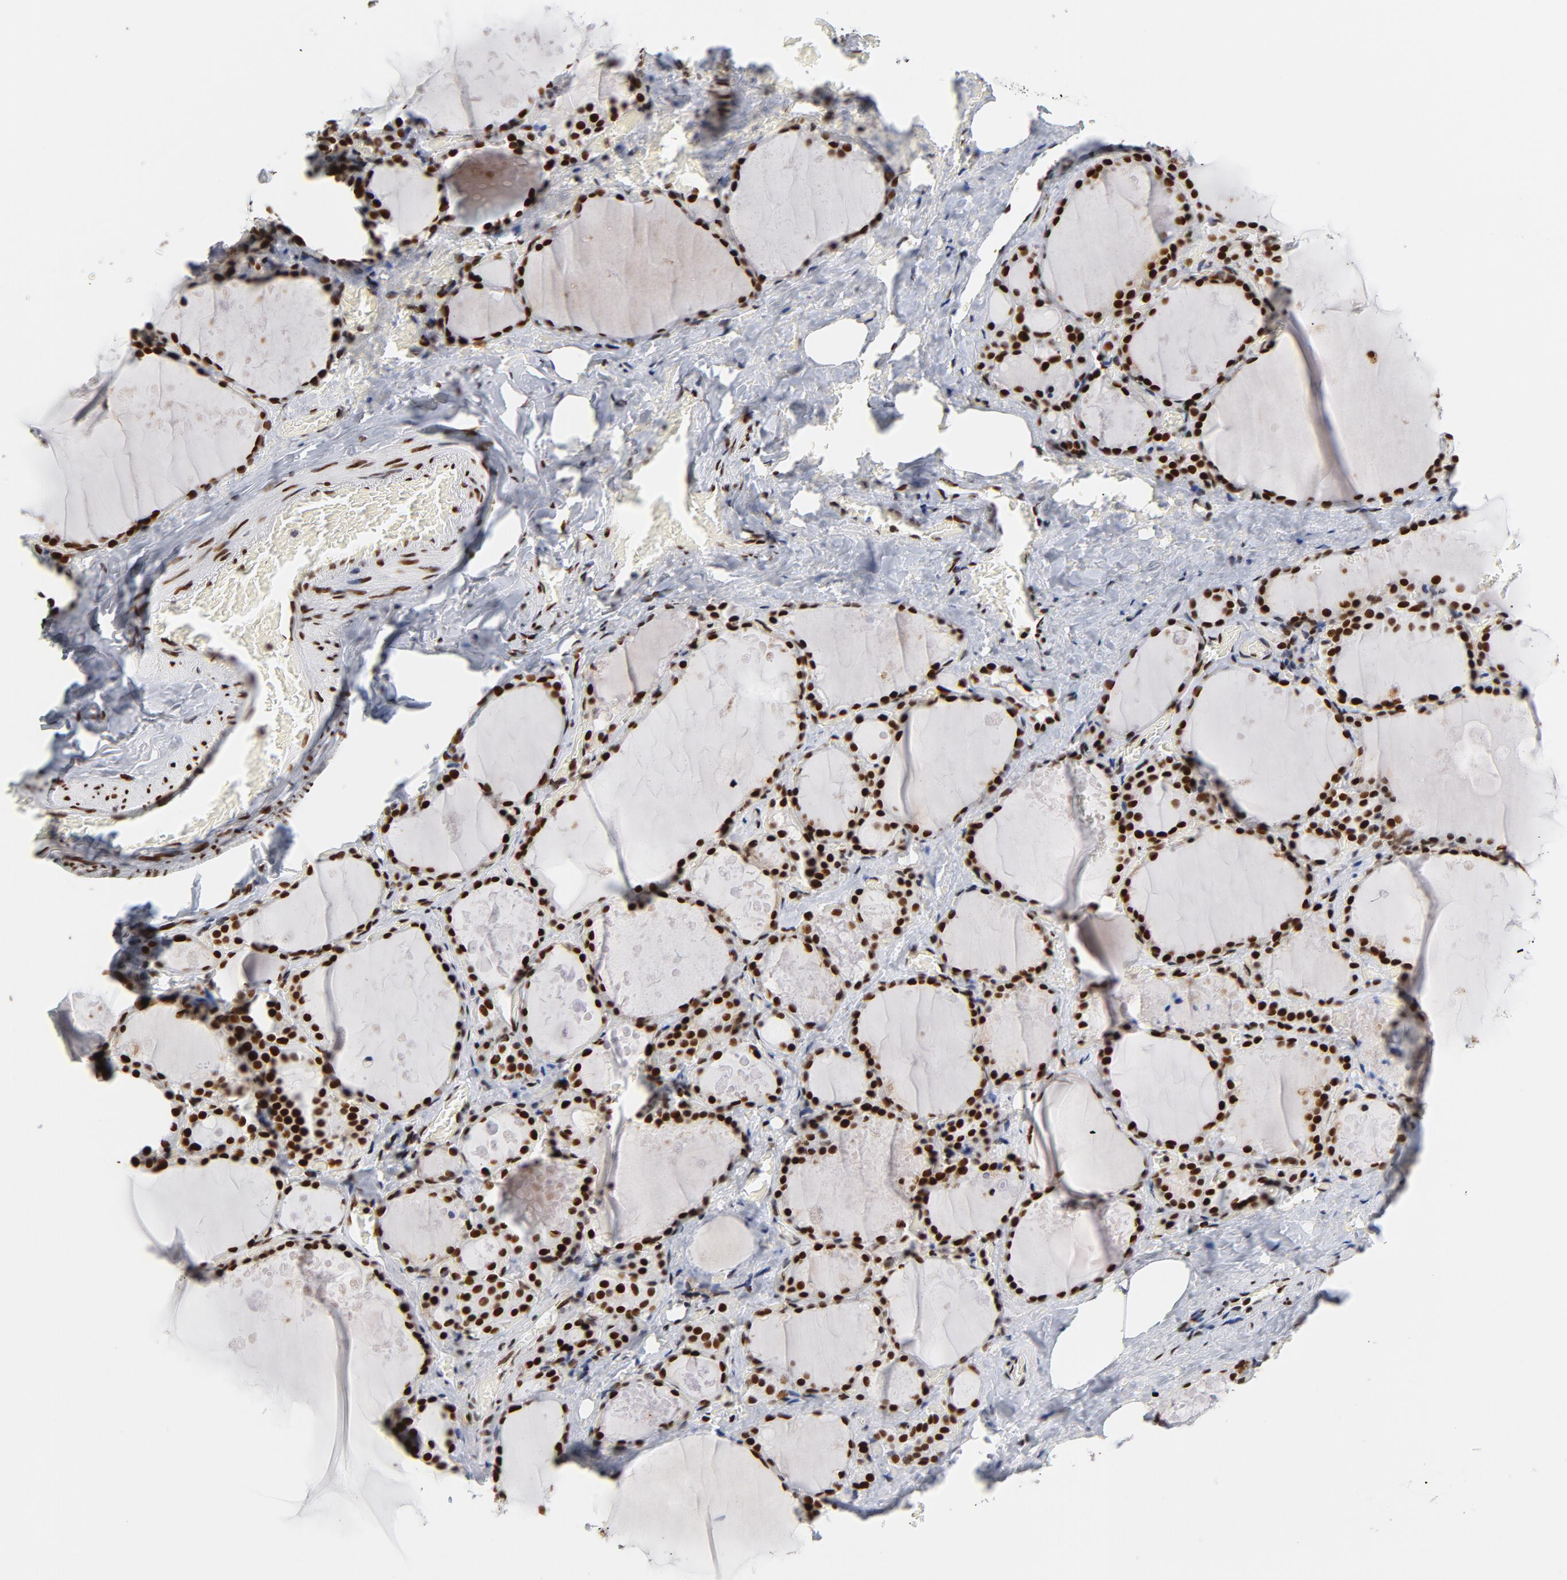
{"staining": {"intensity": "strong", "quantity": ">75%", "location": "nuclear"}, "tissue": "thyroid gland", "cell_type": "Glandular cells", "image_type": "normal", "snomed": [{"axis": "morphology", "description": "Normal tissue, NOS"}, {"axis": "topography", "description": "Thyroid gland"}], "caption": "Thyroid gland stained for a protein (brown) displays strong nuclear positive positivity in about >75% of glandular cells.", "gene": "XRCC5", "patient": {"sex": "male", "age": 61}}